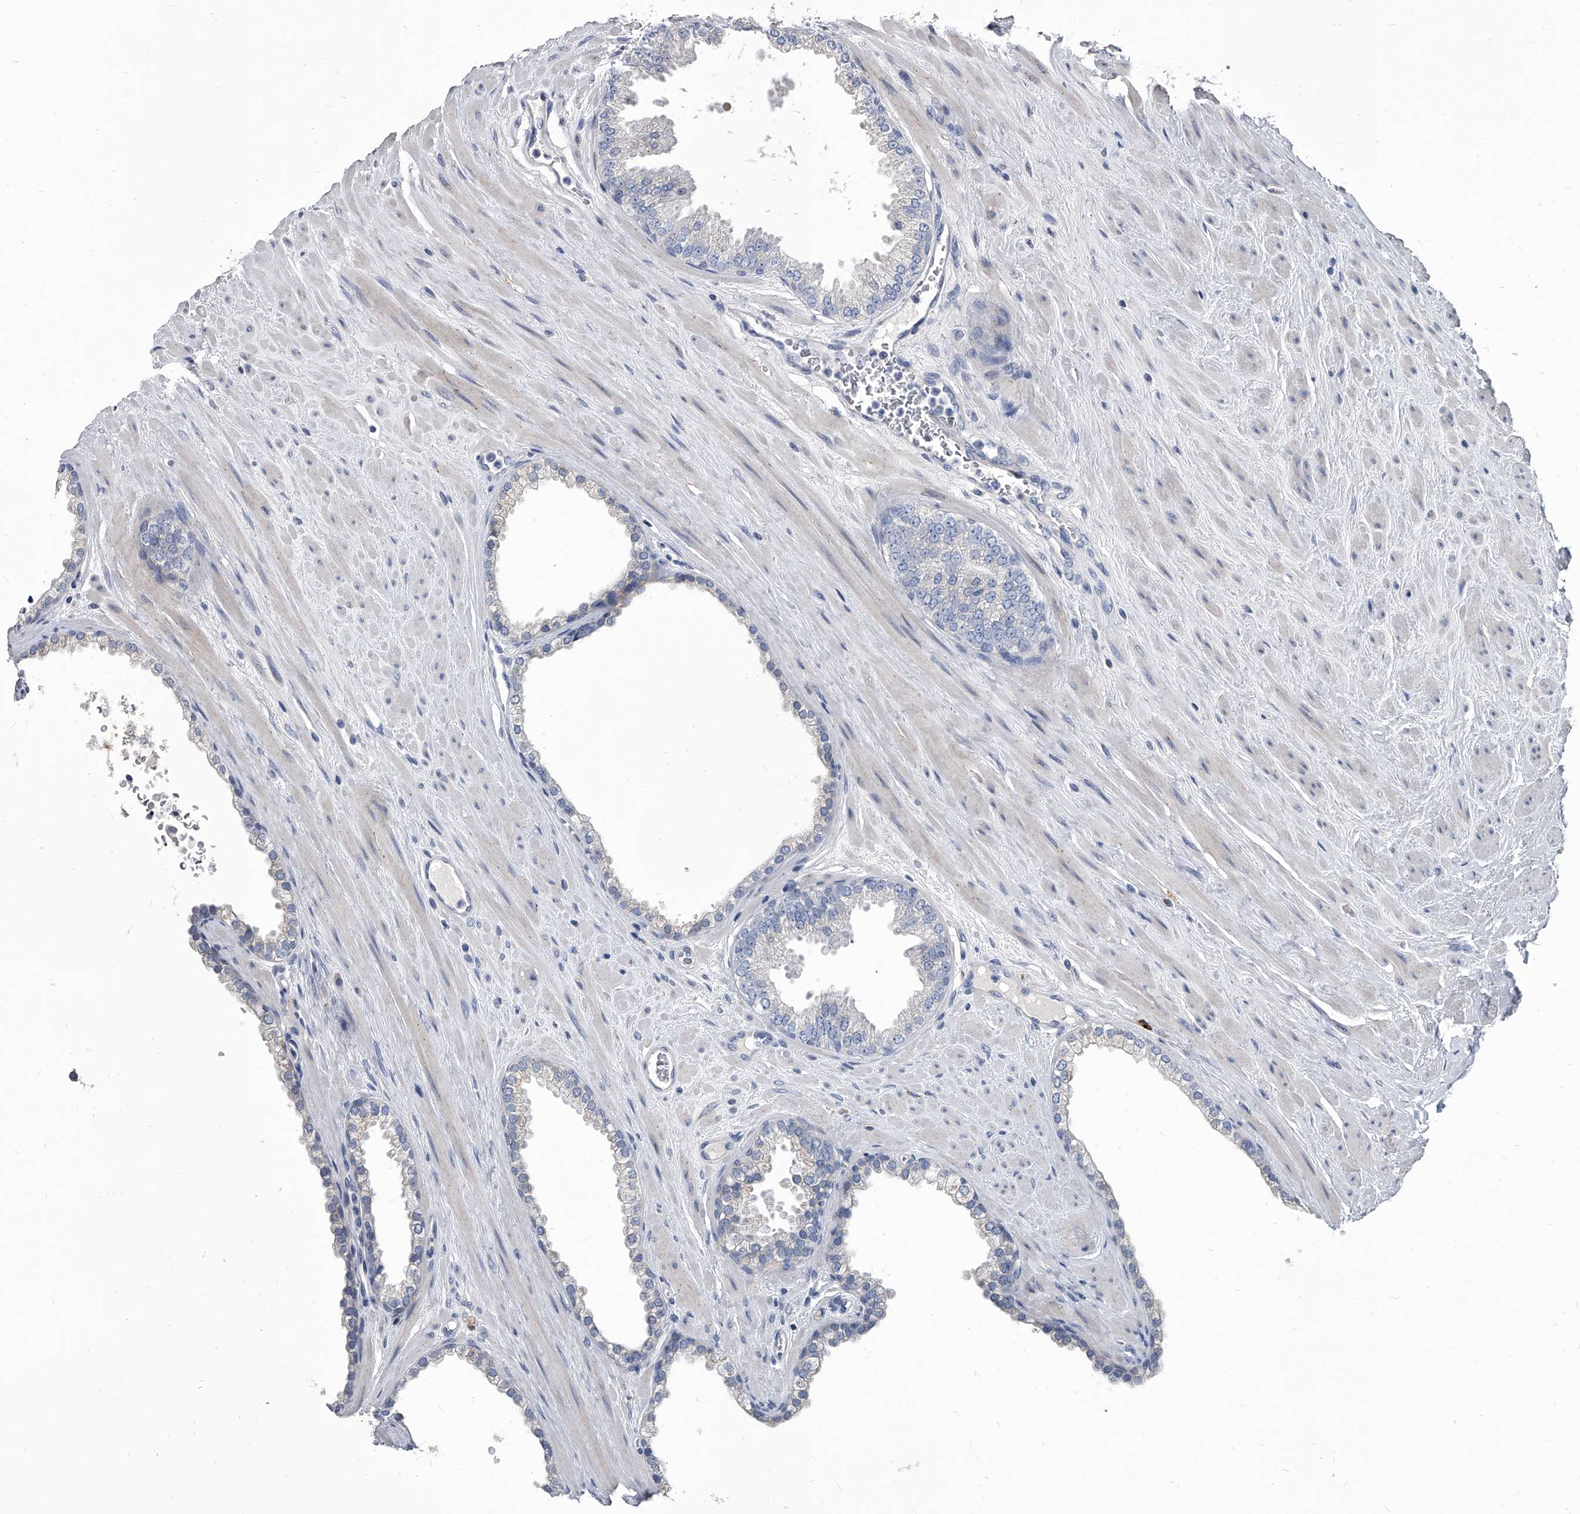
{"staining": {"intensity": "negative", "quantity": "none", "location": "none"}, "tissue": "prostate cancer", "cell_type": "Tumor cells", "image_type": "cancer", "snomed": [{"axis": "morphology", "description": "Adenocarcinoma, Low grade"}, {"axis": "topography", "description": "Prostate"}], "caption": "Immunohistochemistry image of neoplastic tissue: human prostate cancer (low-grade adenocarcinoma) stained with DAB displays no significant protein positivity in tumor cells.", "gene": "SPP1", "patient": {"sex": "male", "age": 62}}